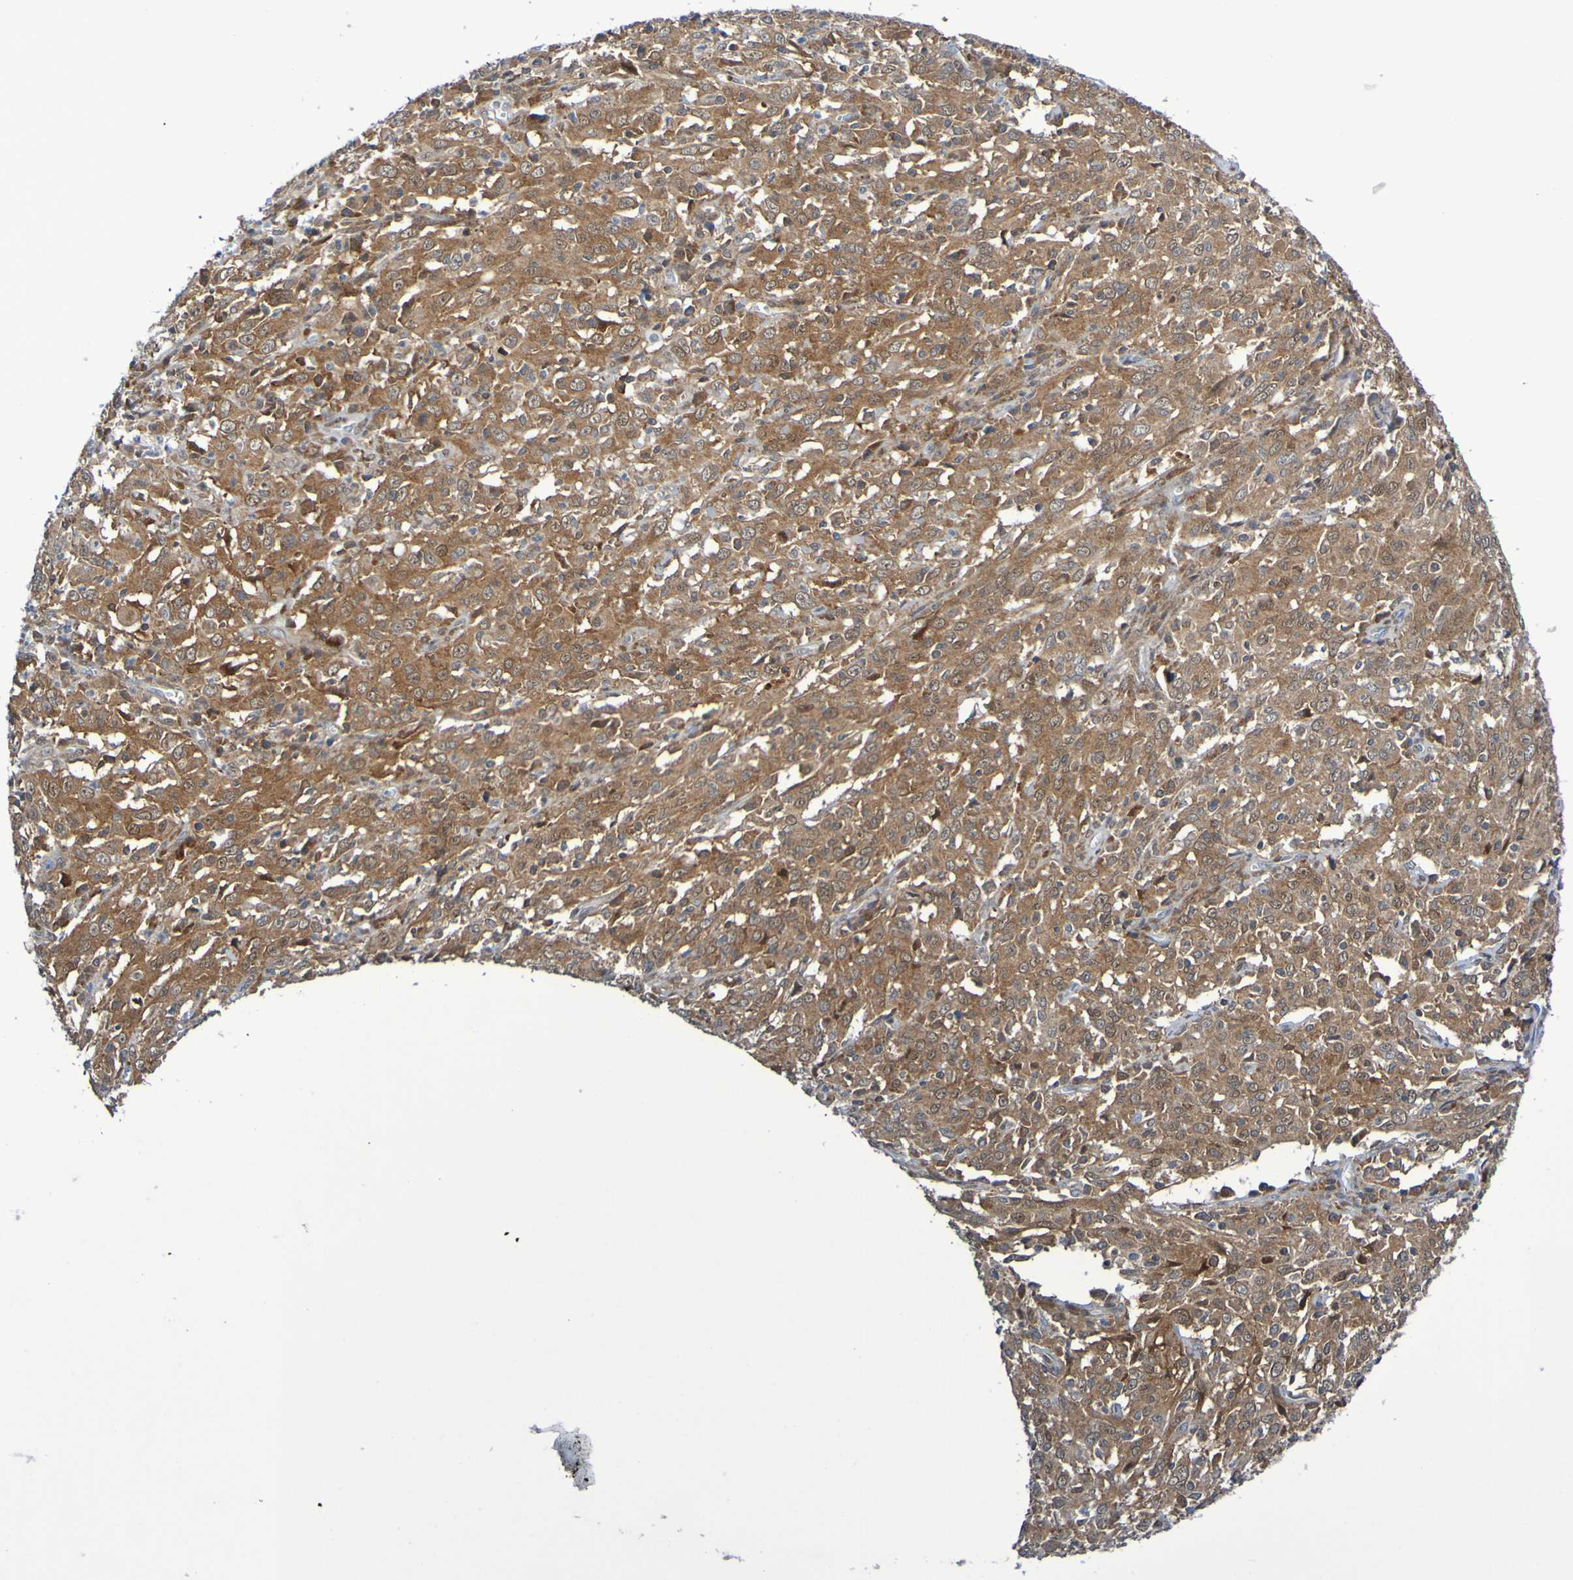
{"staining": {"intensity": "moderate", "quantity": ">75%", "location": "cytoplasmic/membranous"}, "tissue": "cervical cancer", "cell_type": "Tumor cells", "image_type": "cancer", "snomed": [{"axis": "morphology", "description": "Squamous cell carcinoma, NOS"}, {"axis": "topography", "description": "Cervix"}], "caption": "A histopathology image showing moderate cytoplasmic/membranous positivity in about >75% of tumor cells in cervical cancer, as visualized by brown immunohistochemical staining.", "gene": "ATIC", "patient": {"sex": "female", "age": 46}}